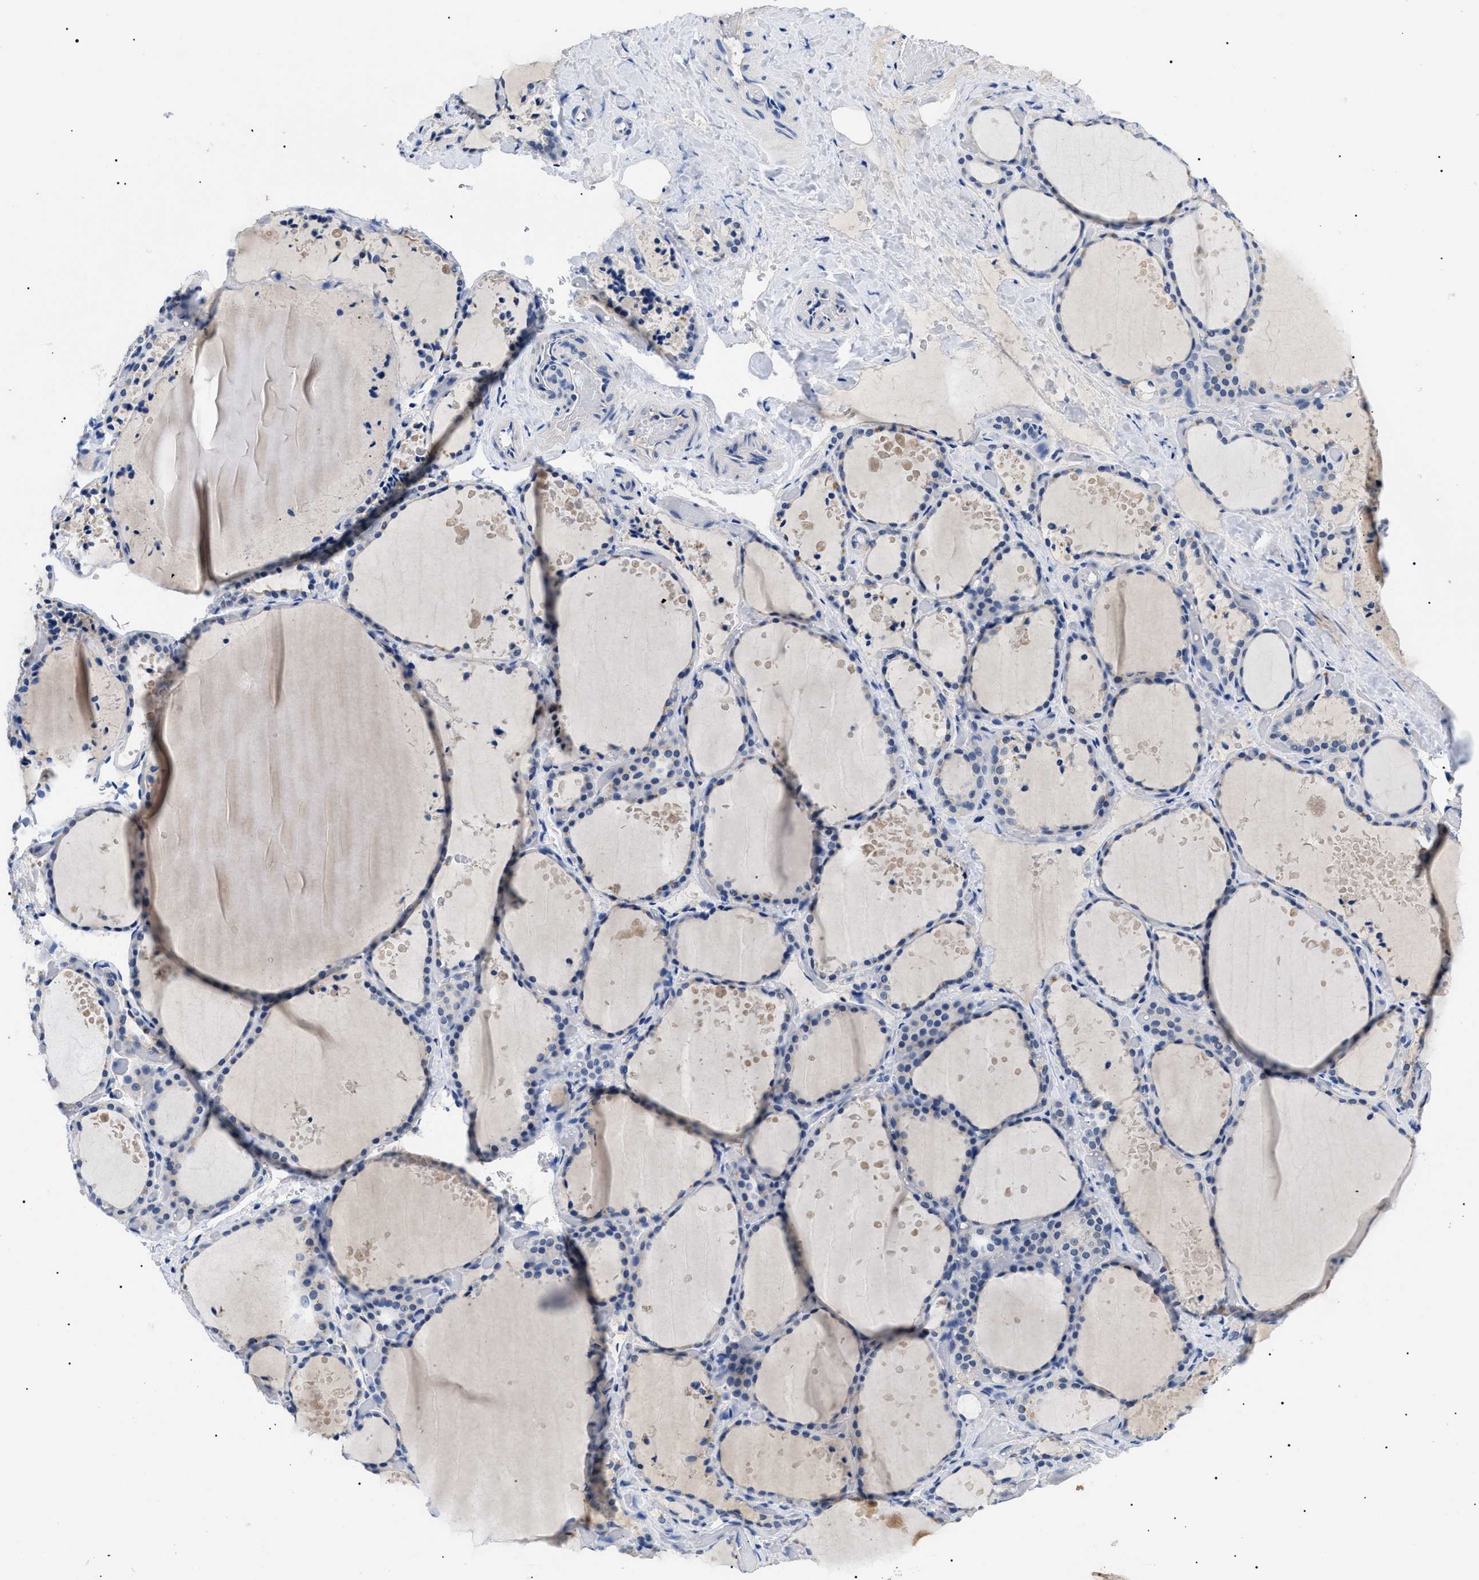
{"staining": {"intensity": "negative", "quantity": "none", "location": "none"}, "tissue": "thyroid gland", "cell_type": "Glandular cells", "image_type": "normal", "snomed": [{"axis": "morphology", "description": "Normal tissue, NOS"}, {"axis": "topography", "description": "Thyroid gland"}], "caption": "This is an immunohistochemistry (IHC) histopathology image of normal human thyroid gland. There is no staining in glandular cells.", "gene": "PRRT2", "patient": {"sex": "female", "age": 44}}